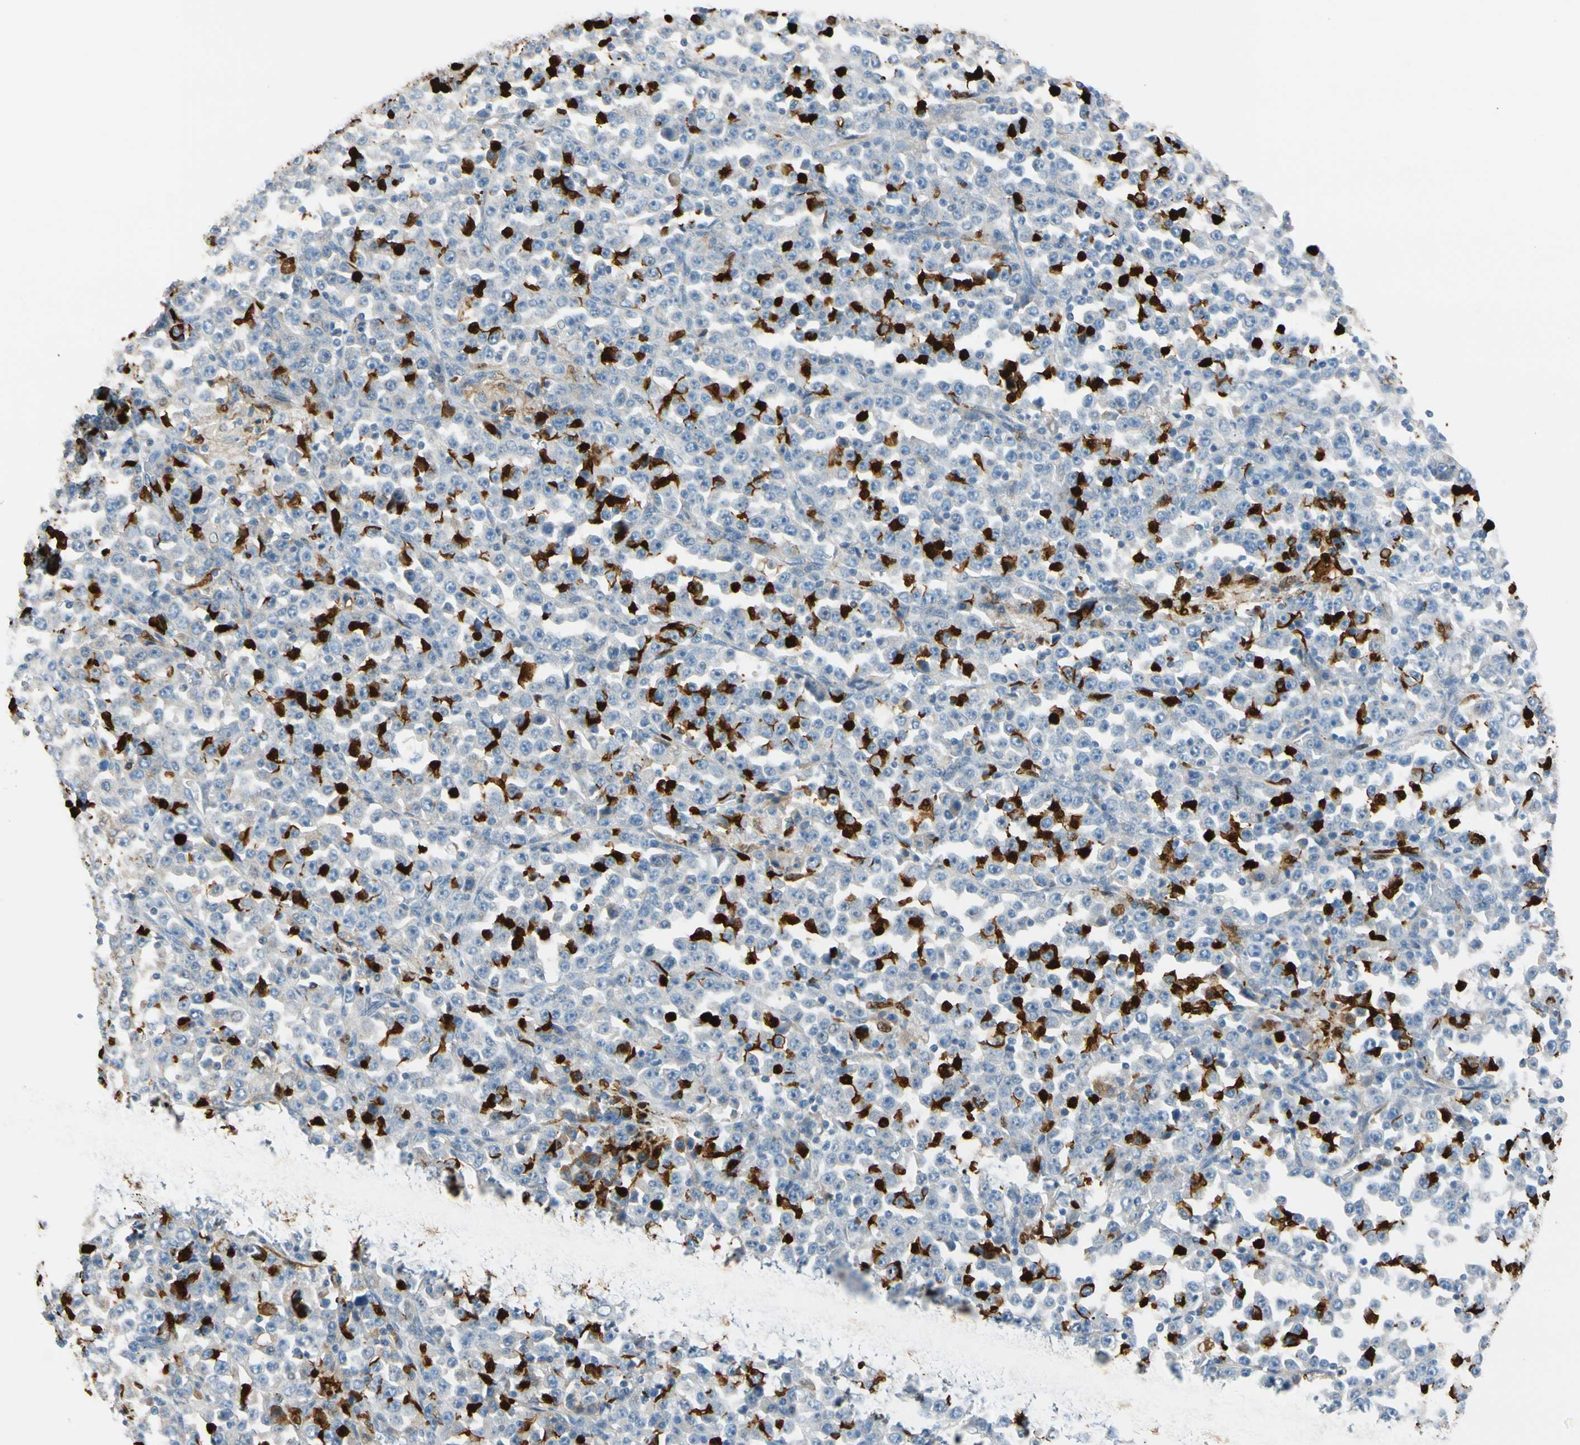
{"staining": {"intensity": "negative", "quantity": "none", "location": "none"}, "tissue": "stomach cancer", "cell_type": "Tumor cells", "image_type": "cancer", "snomed": [{"axis": "morphology", "description": "Normal tissue, NOS"}, {"axis": "morphology", "description": "Adenocarcinoma, NOS"}, {"axis": "topography", "description": "Stomach, upper"}, {"axis": "topography", "description": "Stomach"}], "caption": "An immunohistochemistry photomicrograph of stomach adenocarcinoma is shown. There is no staining in tumor cells of stomach adenocarcinoma.", "gene": "TRAF5", "patient": {"sex": "male", "age": 59}}